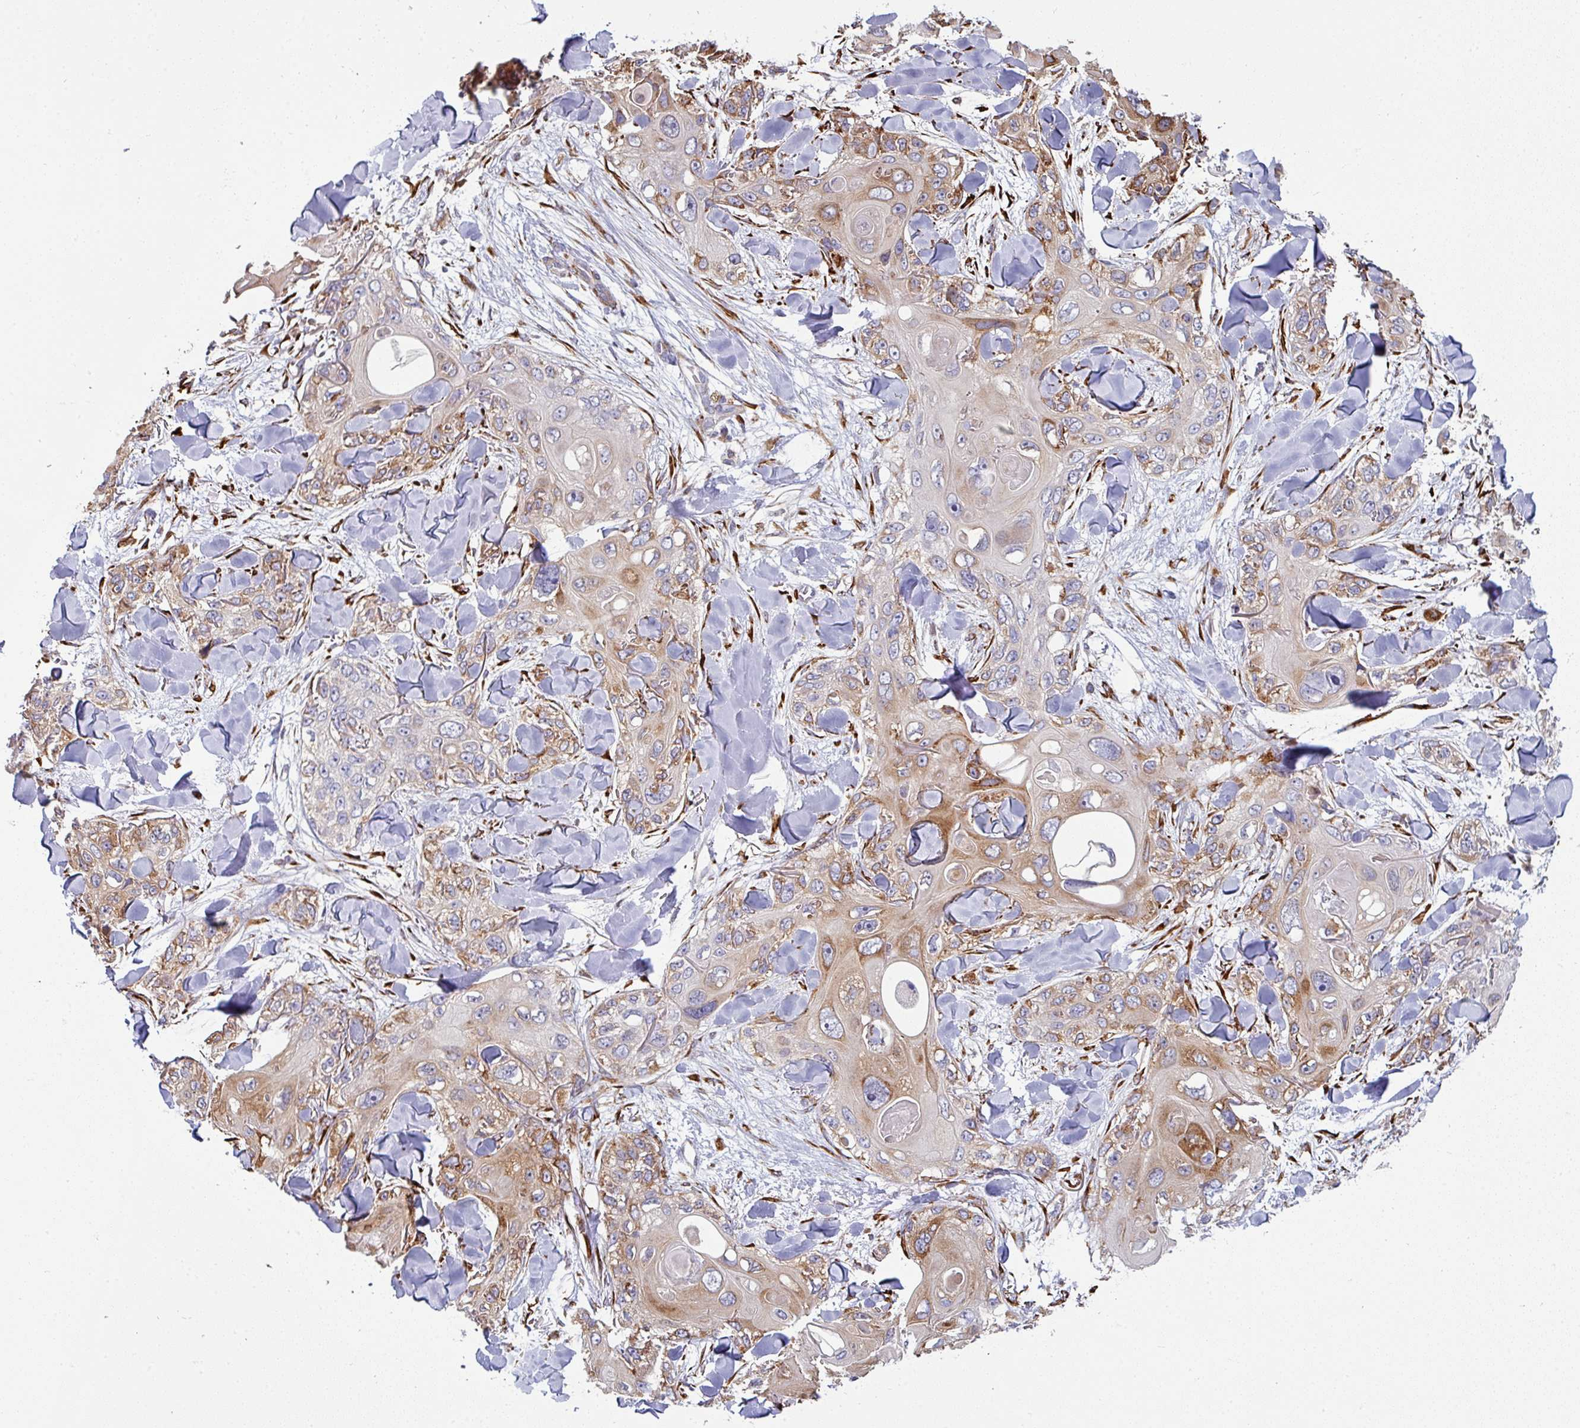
{"staining": {"intensity": "moderate", "quantity": "25%-75%", "location": "cytoplasmic/membranous"}, "tissue": "skin cancer", "cell_type": "Tumor cells", "image_type": "cancer", "snomed": [{"axis": "morphology", "description": "Normal tissue, NOS"}, {"axis": "morphology", "description": "Squamous cell carcinoma, NOS"}, {"axis": "topography", "description": "Skin"}], "caption": "Immunohistochemical staining of human skin squamous cell carcinoma demonstrates moderate cytoplasmic/membranous protein staining in approximately 25%-75% of tumor cells.", "gene": "ZNF268", "patient": {"sex": "male", "age": 72}}